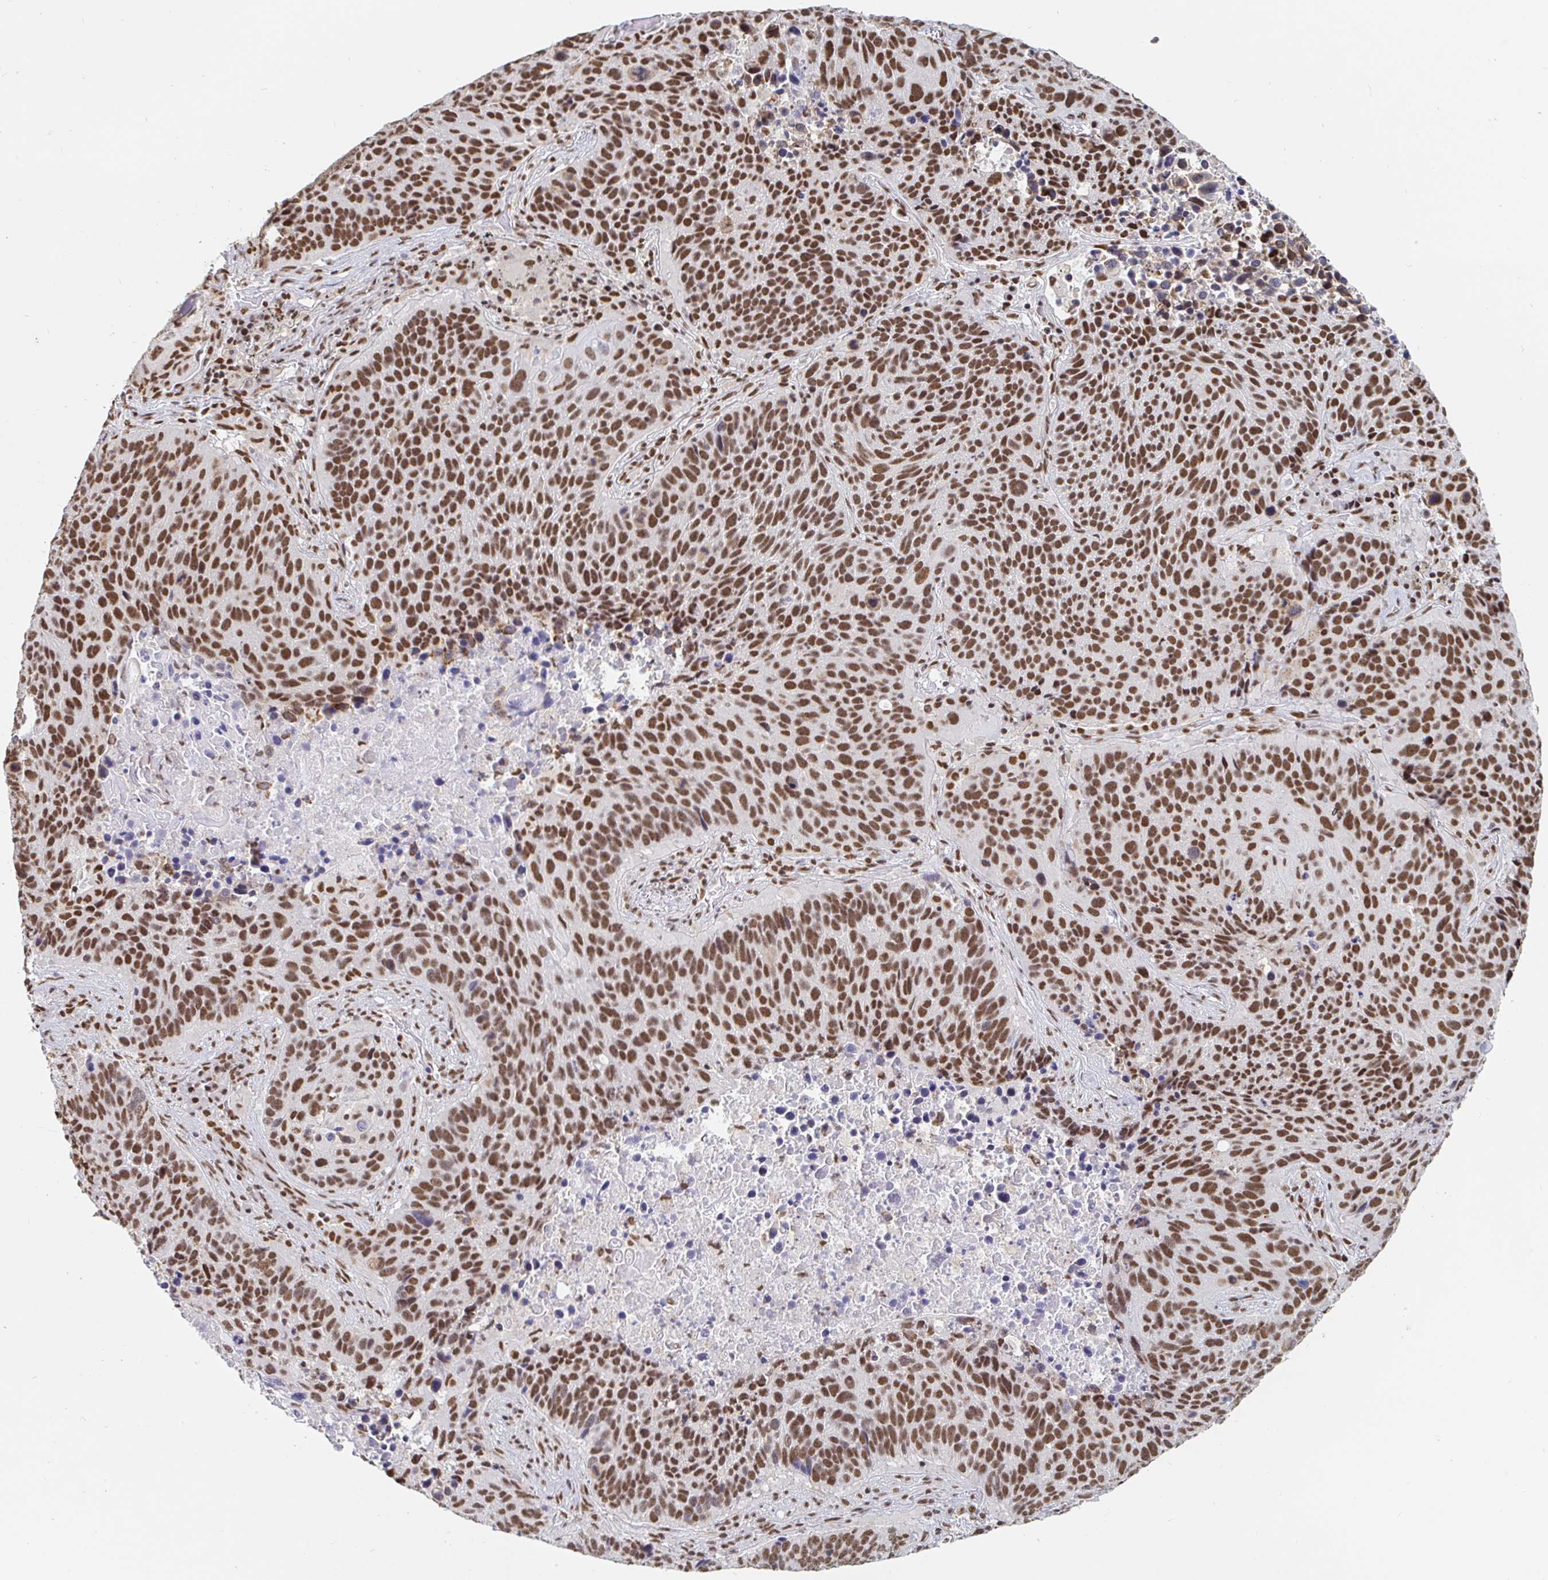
{"staining": {"intensity": "moderate", "quantity": ">75%", "location": "nuclear"}, "tissue": "lung cancer", "cell_type": "Tumor cells", "image_type": "cancer", "snomed": [{"axis": "morphology", "description": "Squamous cell carcinoma, NOS"}, {"axis": "topography", "description": "Lung"}], "caption": "Protein expression analysis of lung cancer (squamous cell carcinoma) shows moderate nuclear positivity in about >75% of tumor cells. Nuclei are stained in blue.", "gene": "RBMX", "patient": {"sex": "male", "age": 68}}